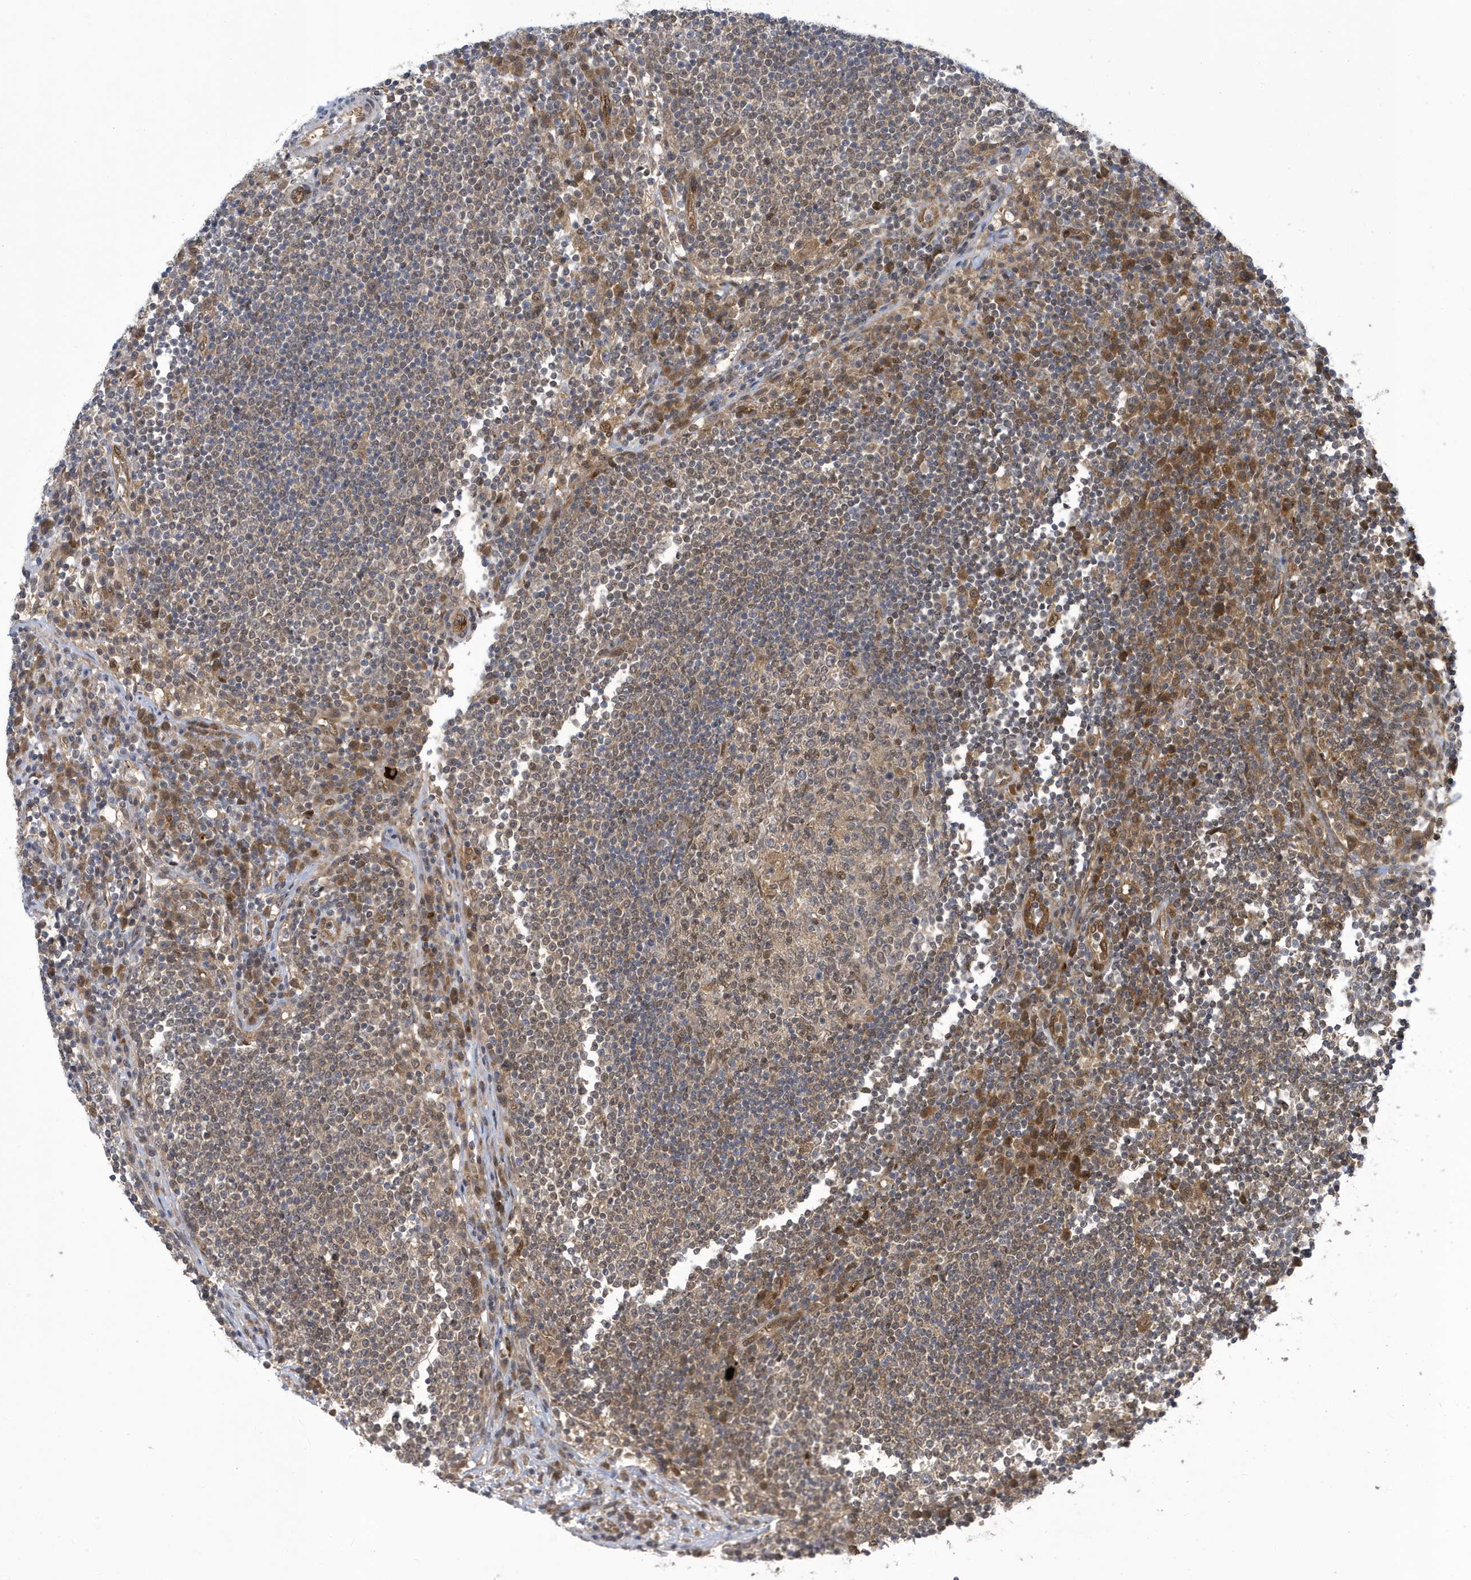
{"staining": {"intensity": "weak", "quantity": "25%-75%", "location": "cytoplasmic/membranous,nuclear"}, "tissue": "lymph node", "cell_type": "Germinal center cells", "image_type": "normal", "snomed": [{"axis": "morphology", "description": "Normal tissue, NOS"}, {"axis": "topography", "description": "Lymph node"}], "caption": "Immunohistochemical staining of normal human lymph node displays 25%-75% levels of weak cytoplasmic/membranous,nuclear protein expression in approximately 25%-75% of germinal center cells.", "gene": "NCOA7", "patient": {"sex": "female", "age": 53}}